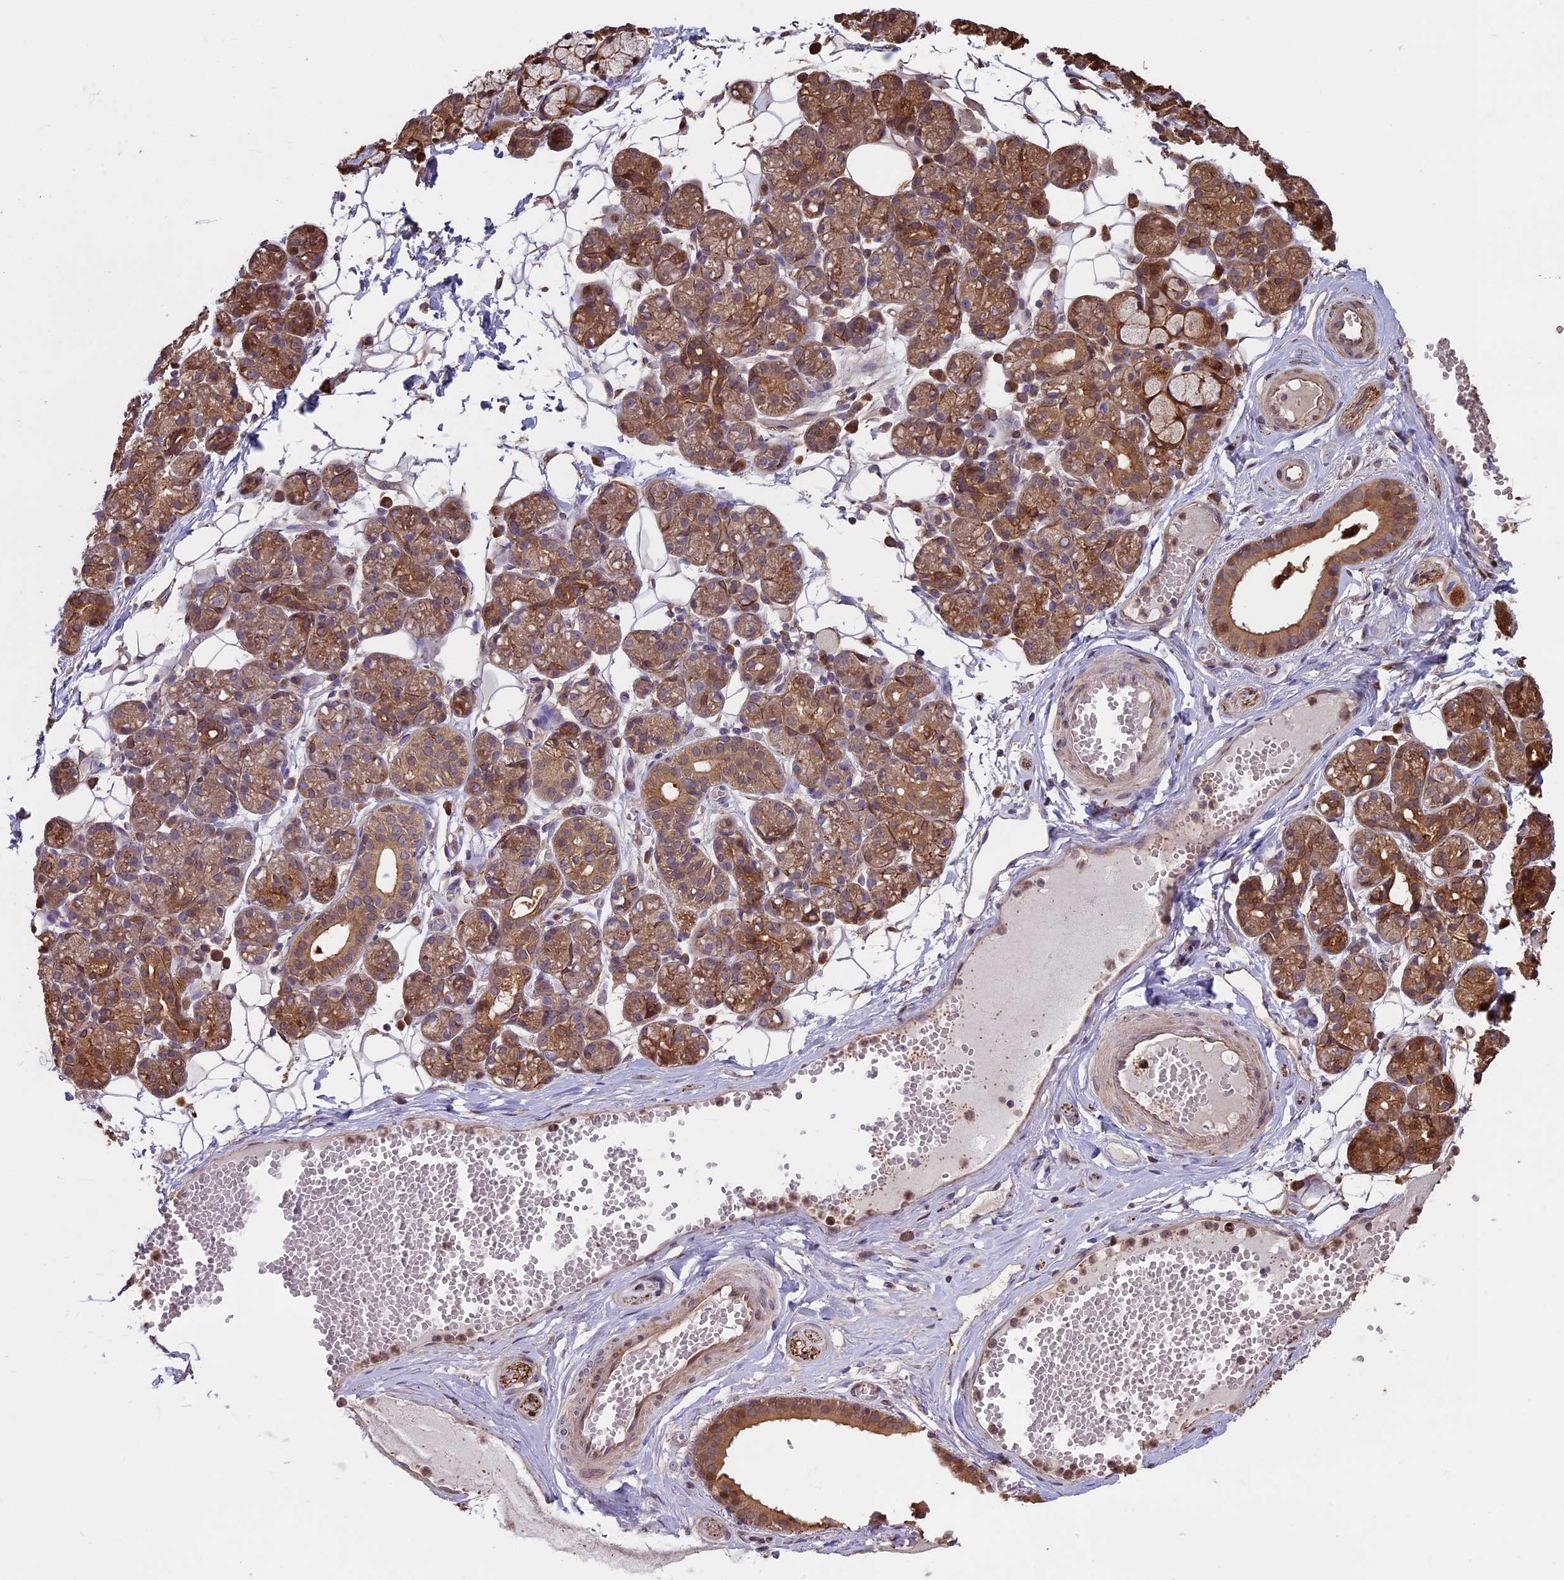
{"staining": {"intensity": "moderate", "quantity": "25%-75%", "location": "cytoplasmic/membranous"}, "tissue": "salivary gland", "cell_type": "Glandular cells", "image_type": "normal", "snomed": [{"axis": "morphology", "description": "Normal tissue, NOS"}, {"axis": "topography", "description": "Salivary gland"}], "caption": "This micrograph shows immunohistochemistry staining of unremarkable human salivary gland, with medium moderate cytoplasmic/membranous expression in approximately 25%-75% of glandular cells.", "gene": "VWA3A", "patient": {"sex": "male", "age": 63}}